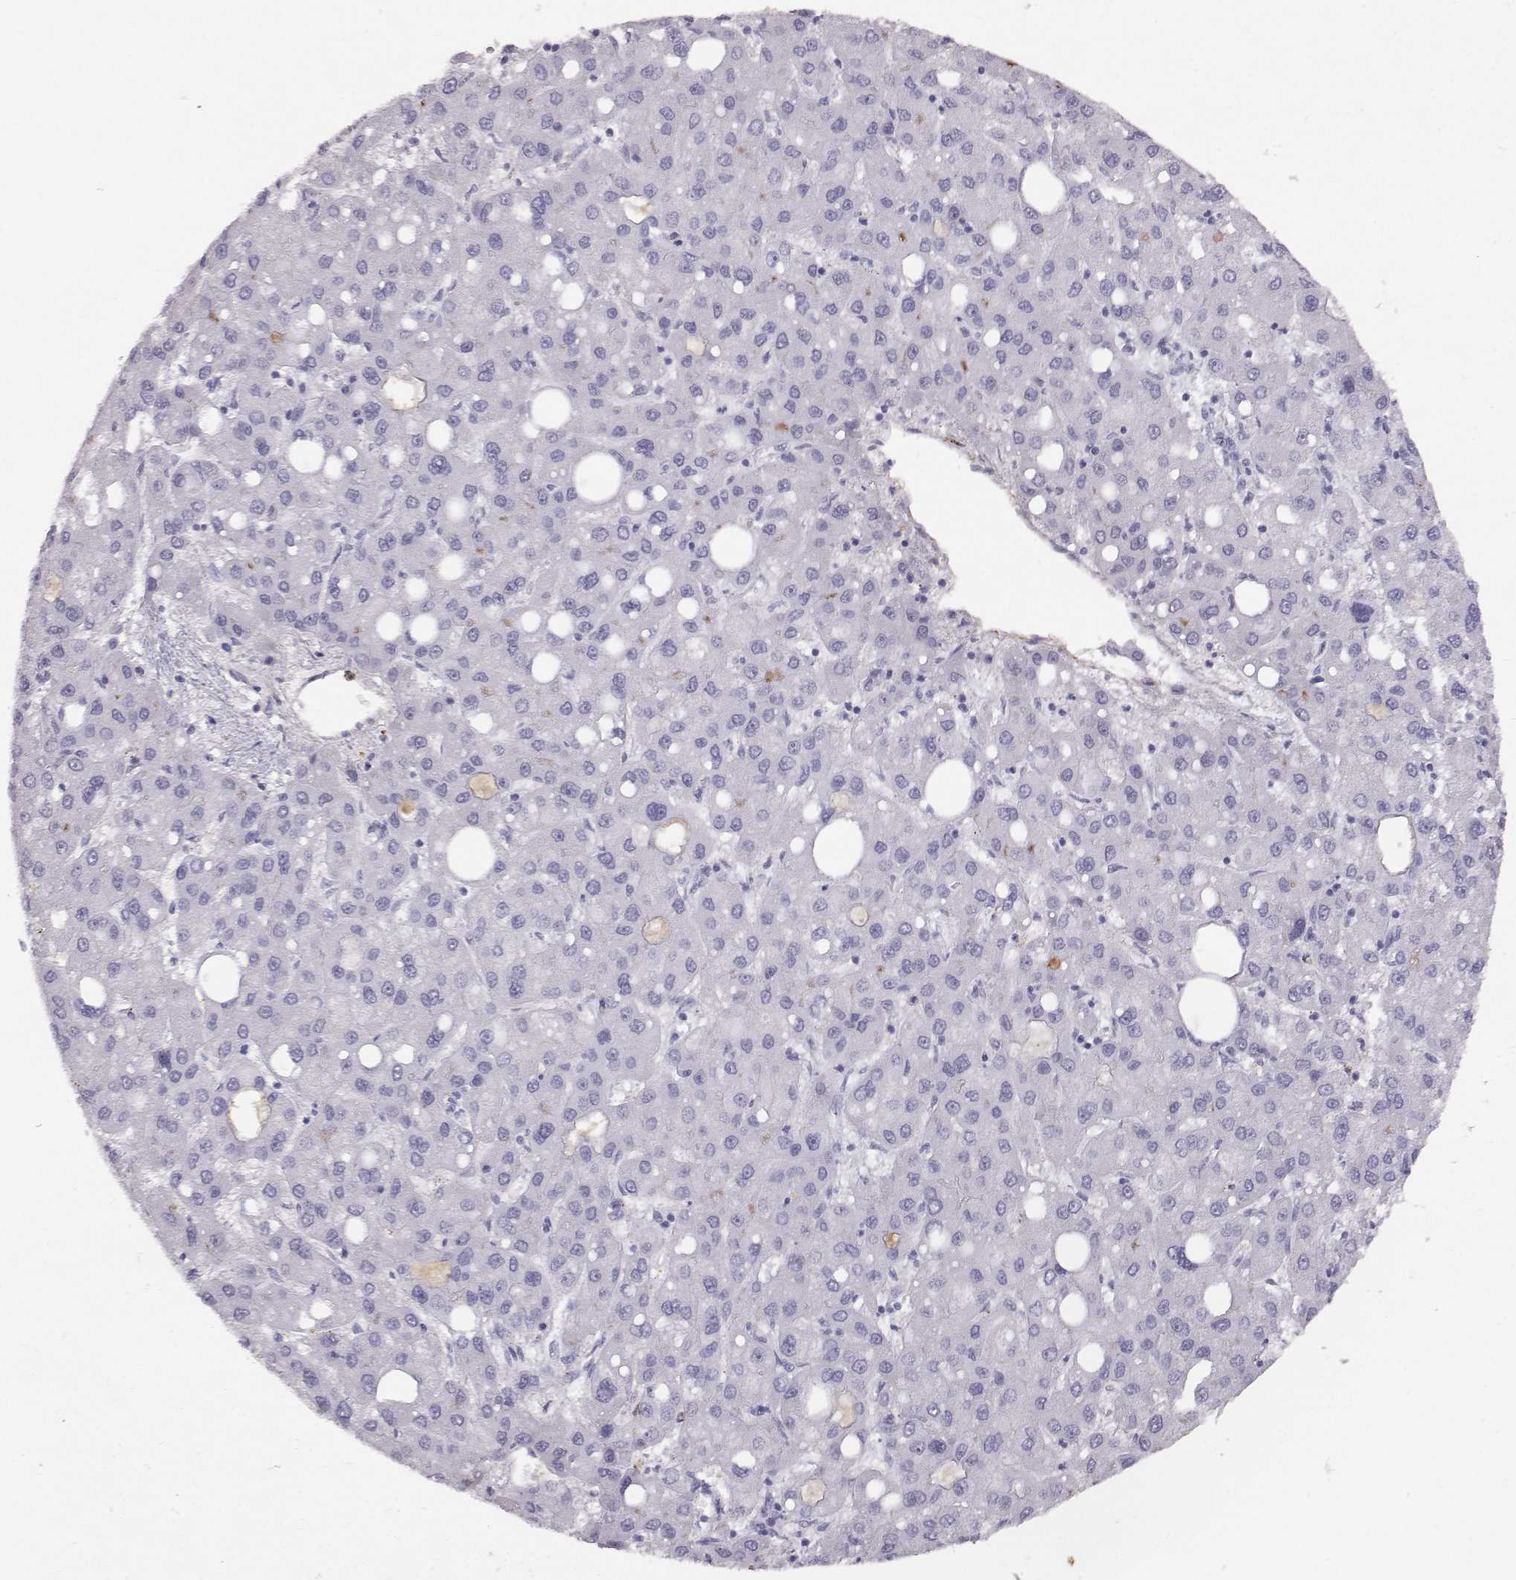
{"staining": {"intensity": "negative", "quantity": "none", "location": "none"}, "tissue": "liver cancer", "cell_type": "Tumor cells", "image_type": "cancer", "snomed": [{"axis": "morphology", "description": "Carcinoma, Hepatocellular, NOS"}, {"axis": "topography", "description": "Liver"}], "caption": "This is an IHC micrograph of human liver cancer. There is no staining in tumor cells.", "gene": "KRTAP16-1", "patient": {"sex": "male", "age": 73}}